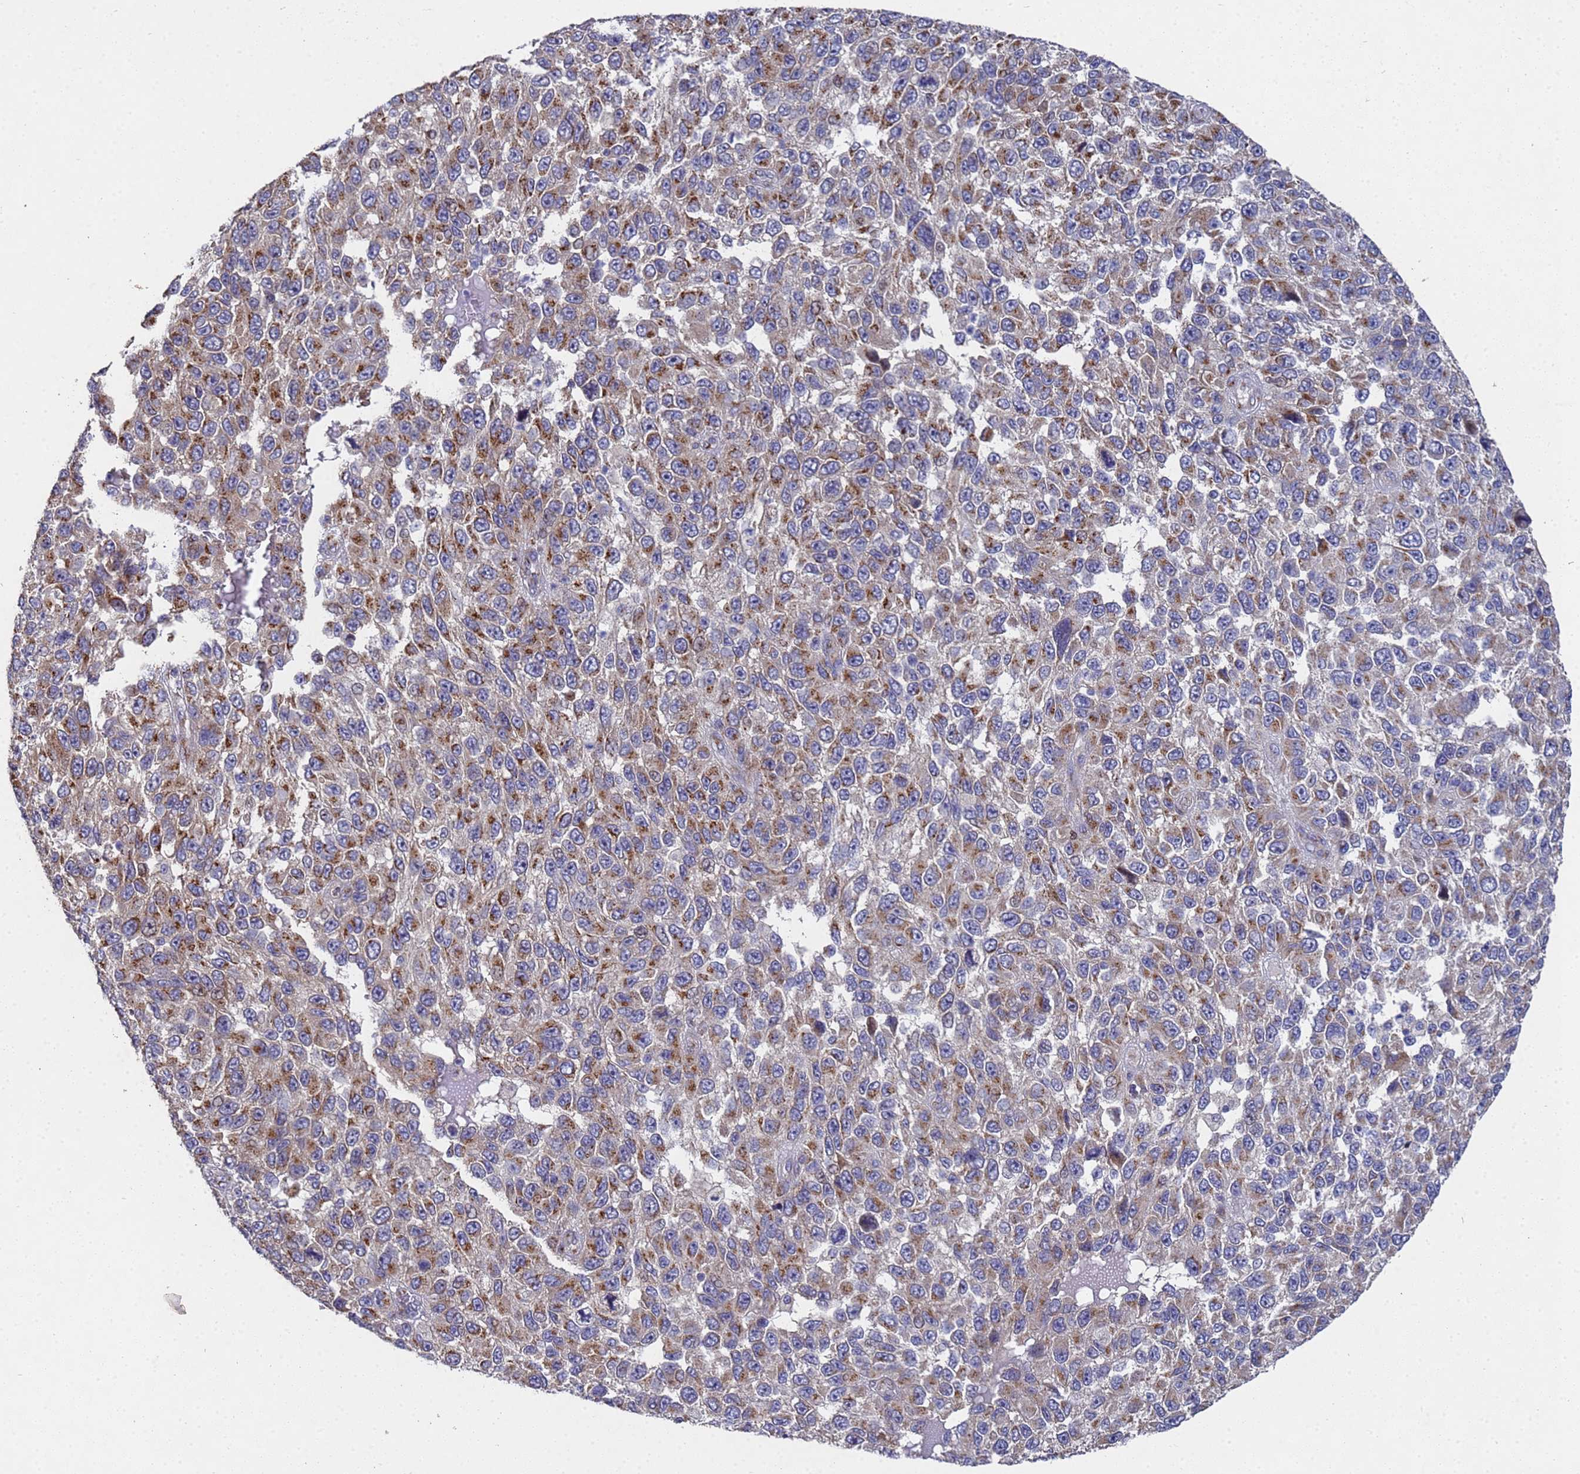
{"staining": {"intensity": "moderate", "quantity": ">75%", "location": "cytoplasmic/membranous"}, "tissue": "melanoma", "cell_type": "Tumor cells", "image_type": "cancer", "snomed": [{"axis": "morphology", "description": "Normal tissue, NOS"}, {"axis": "morphology", "description": "Malignant melanoma, NOS"}, {"axis": "topography", "description": "Skin"}], "caption": "IHC of human malignant melanoma demonstrates medium levels of moderate cytoplasmic/membranous staining in approximately >75% of tumor cells.", "gene": "NSUN6", "patient": {"sex": "female", "age": 96}}